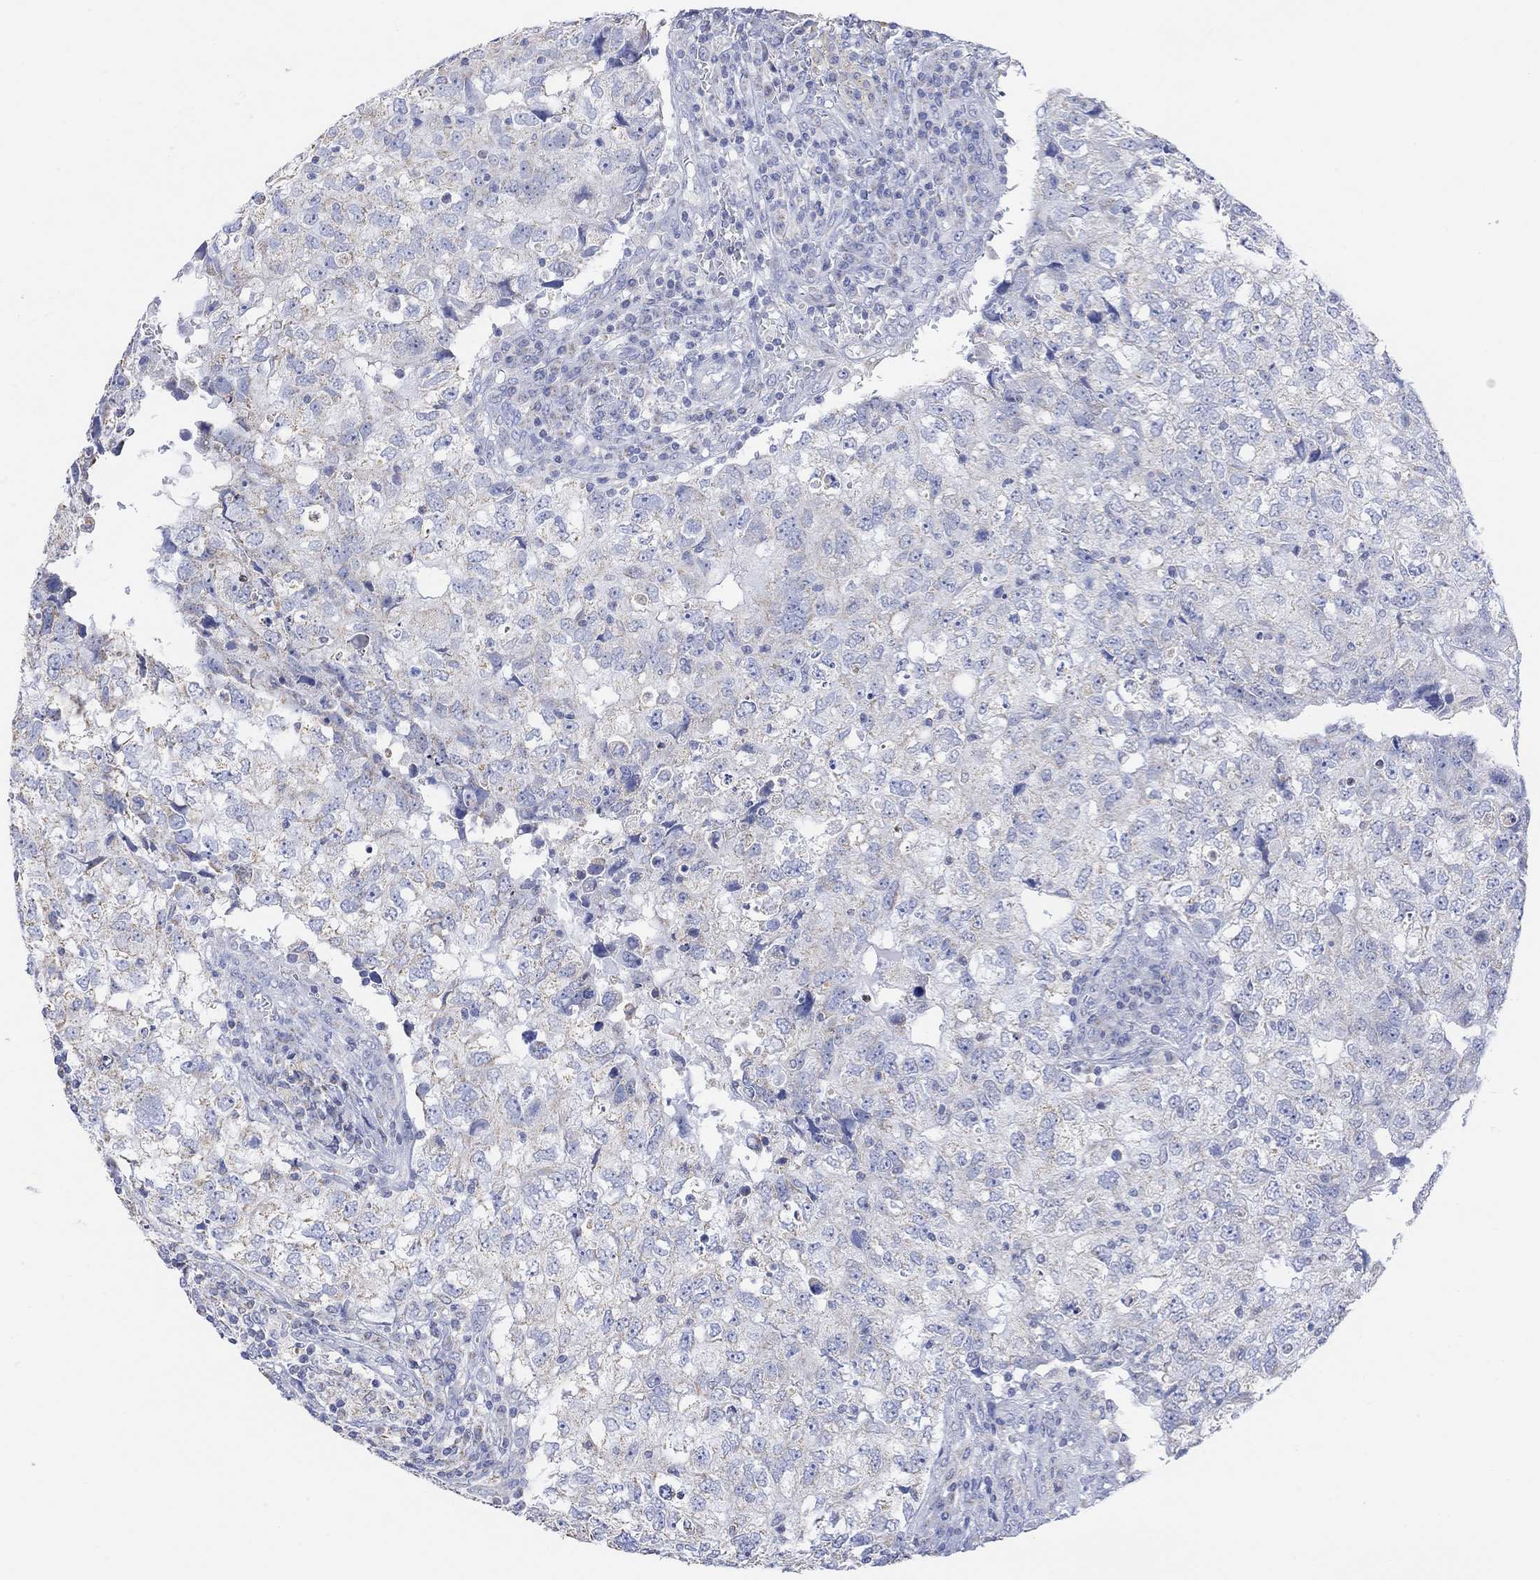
{"staining": {"intensity": "weak", "quantity": "<25%", "location": "cytoplasmic/membranous"}, "tissue": "breast cancer", "cell_type": "Tumor cells", "image_type": "cancer", "snomed": [{"axis": "morphology", "description": "Duct carcinoma"}, {"axis": "topography", "description": "Breast"}], "caption": "This image is of breast intraductal carcinoma stained with immunohistochemistry (IHC) to label a protein in brown with the nuclei are counter-stained blue. There is no positivity in tumor cells. Brightfield microscopy of immunohistochemistry stained with DAB (3,3'-diaminobenzidine) (brown) and hematoxylin (blue), captured at high magnification.", "gene": "SYT12", "patient": {"sex": "female", "age": 30}}